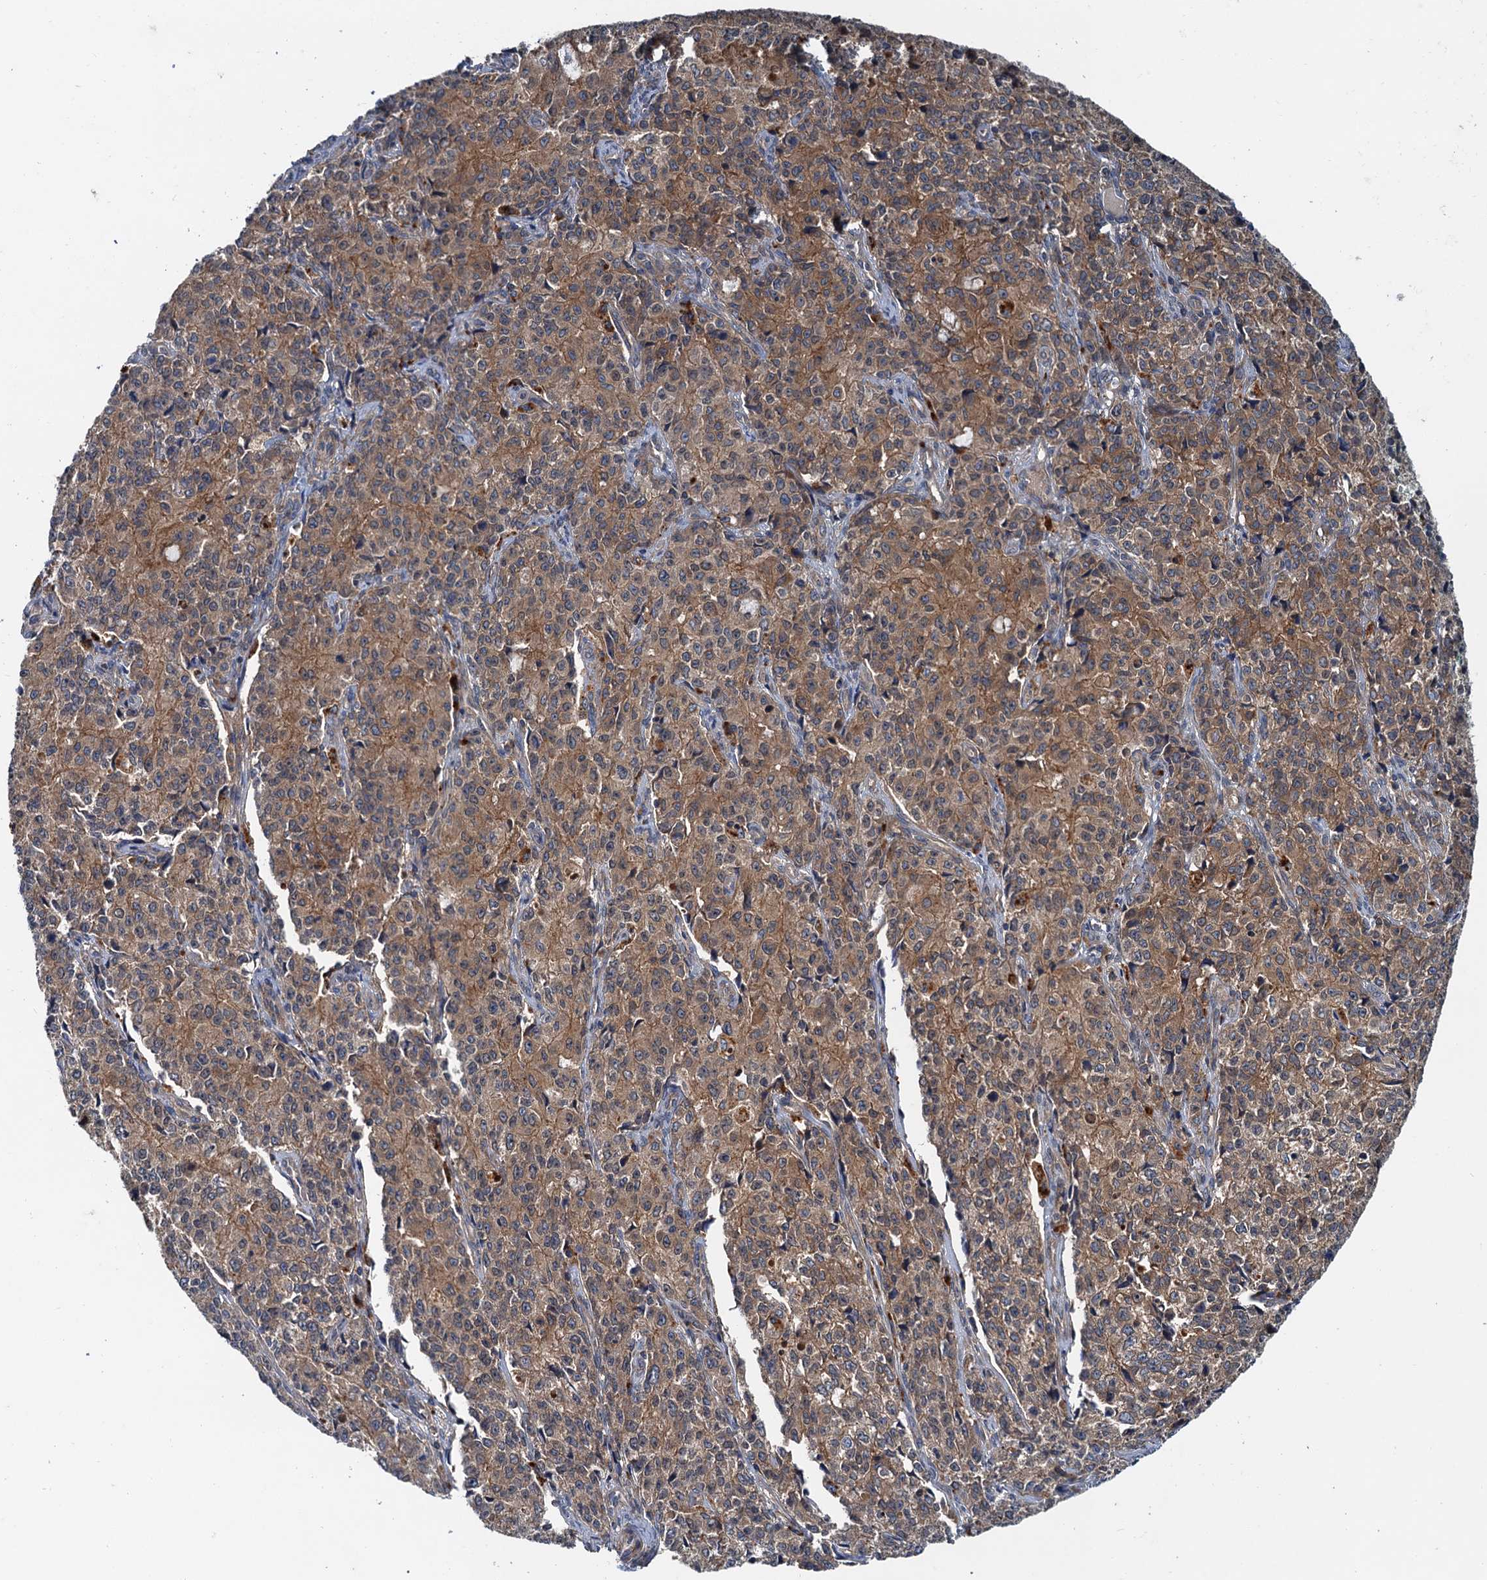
{"staining": {"intensity": "moderate", "quantity": ">75%", "location": "cytoplasmic/membranous"}, "tissue": "endometrial cancer", "cell_type": "Tumor cells", "image_type": "cancer", "snomed": [{"axis": "morphology", "description": "Adenocarcinoma, NOS"}, {"axis": "topography", "description": "Endometrium"}], "caption": "Endometrial cancer stained with a brown dye exhibits moderate cytoplasmic/membranous positive positivity in approximately >75% of tumor cells.", "gene": "EFL1", "patient": {"sex": "female", "age": 50}}